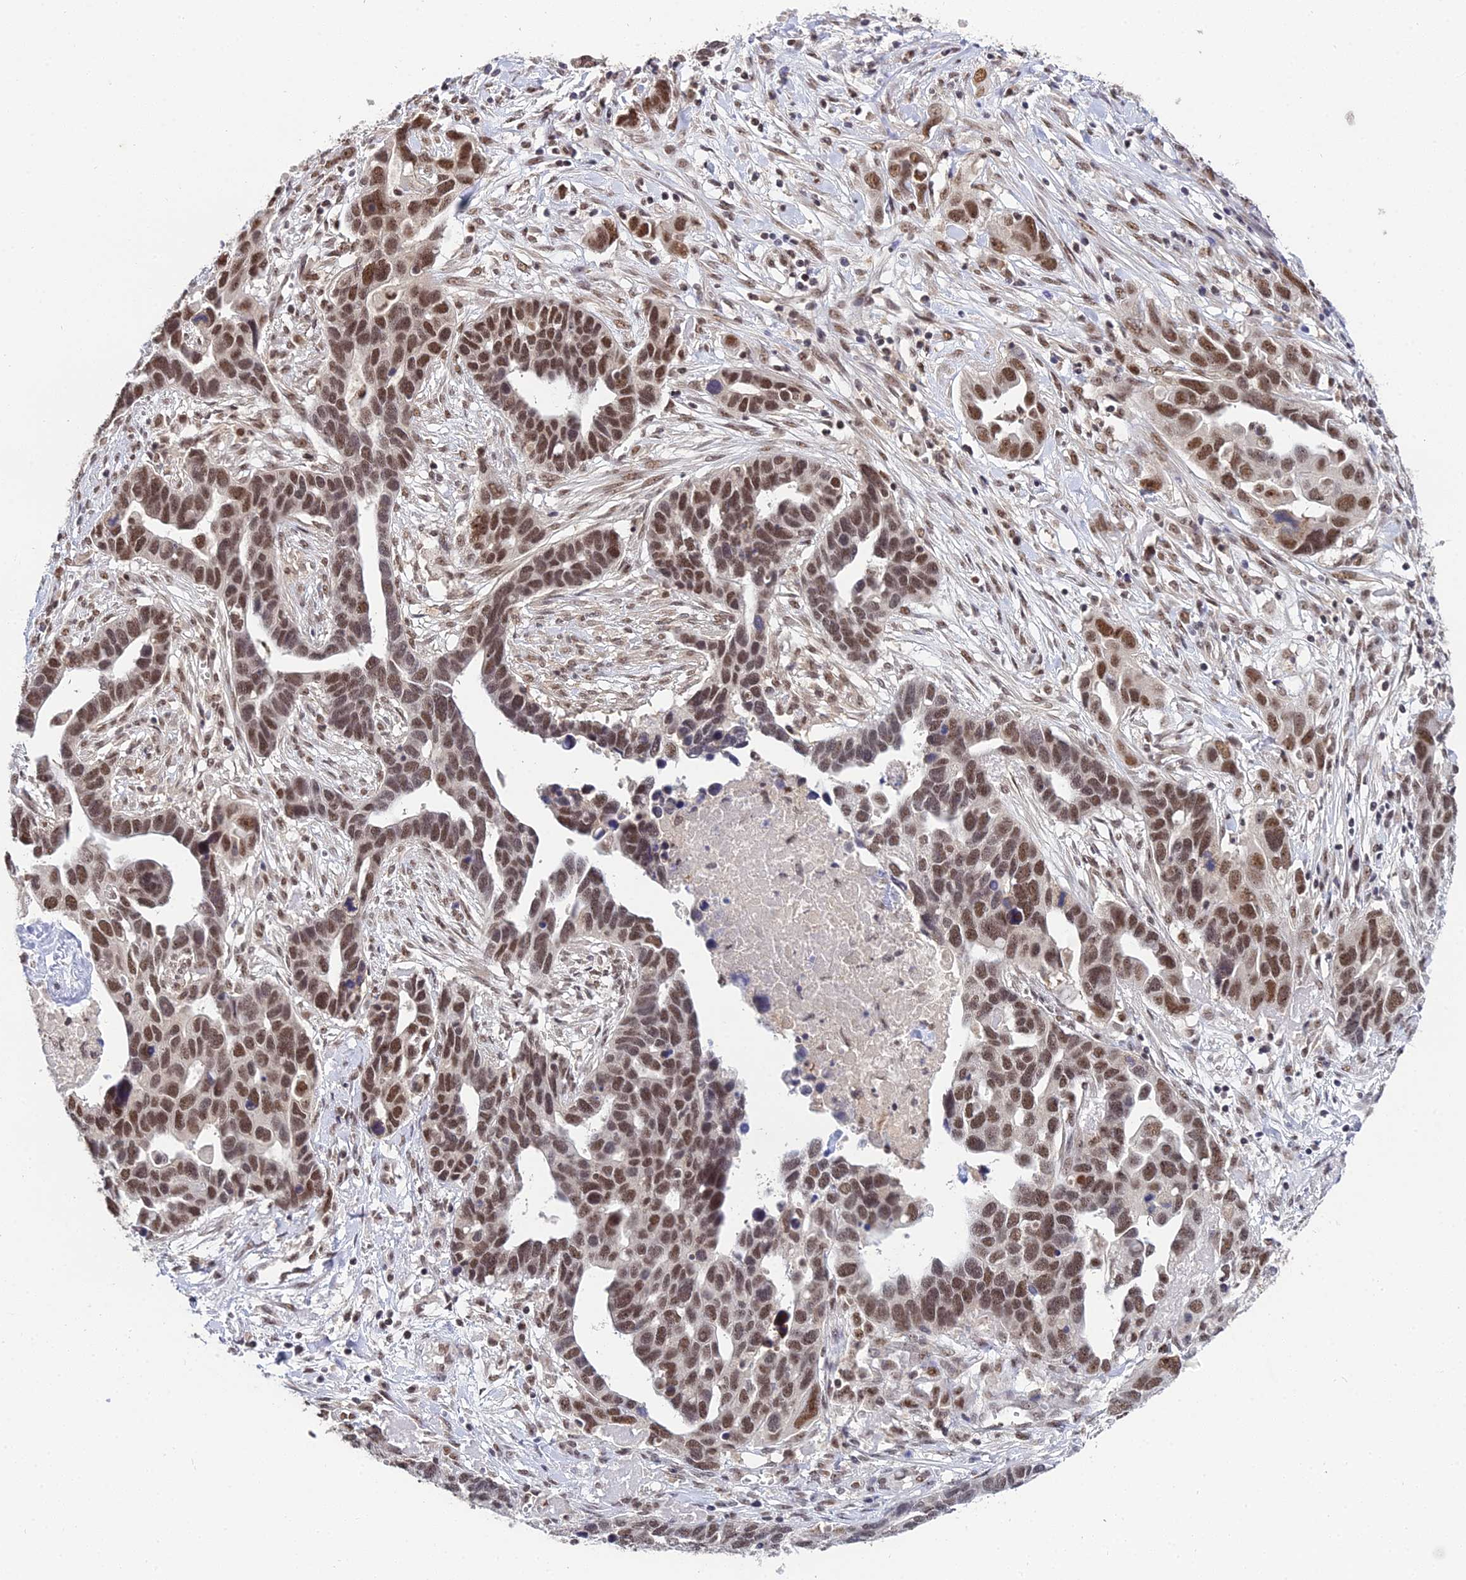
{"staining": {"intensity": "moderate", "quantity": ">75%", "location": "nuclear"}, "tissue": "ovarian cancer", "cell_type": "Tumor cells", "image_type": "cancer", "snomed": [{"axis": "morphology", "description": "Cystadenocarcinoma, serous, NOS"}, {"axis": "topography", "description": "Ovary"}], "caption": "Serous cystadenocarcinoma (ovarian) tissue demonstrates moderate nuclear positivity in approximately >75% of tumor cells, visualized by immunohistochemistry.", "gene": "EXOSC3", "patient": {"sex": "female", "age": 54}}